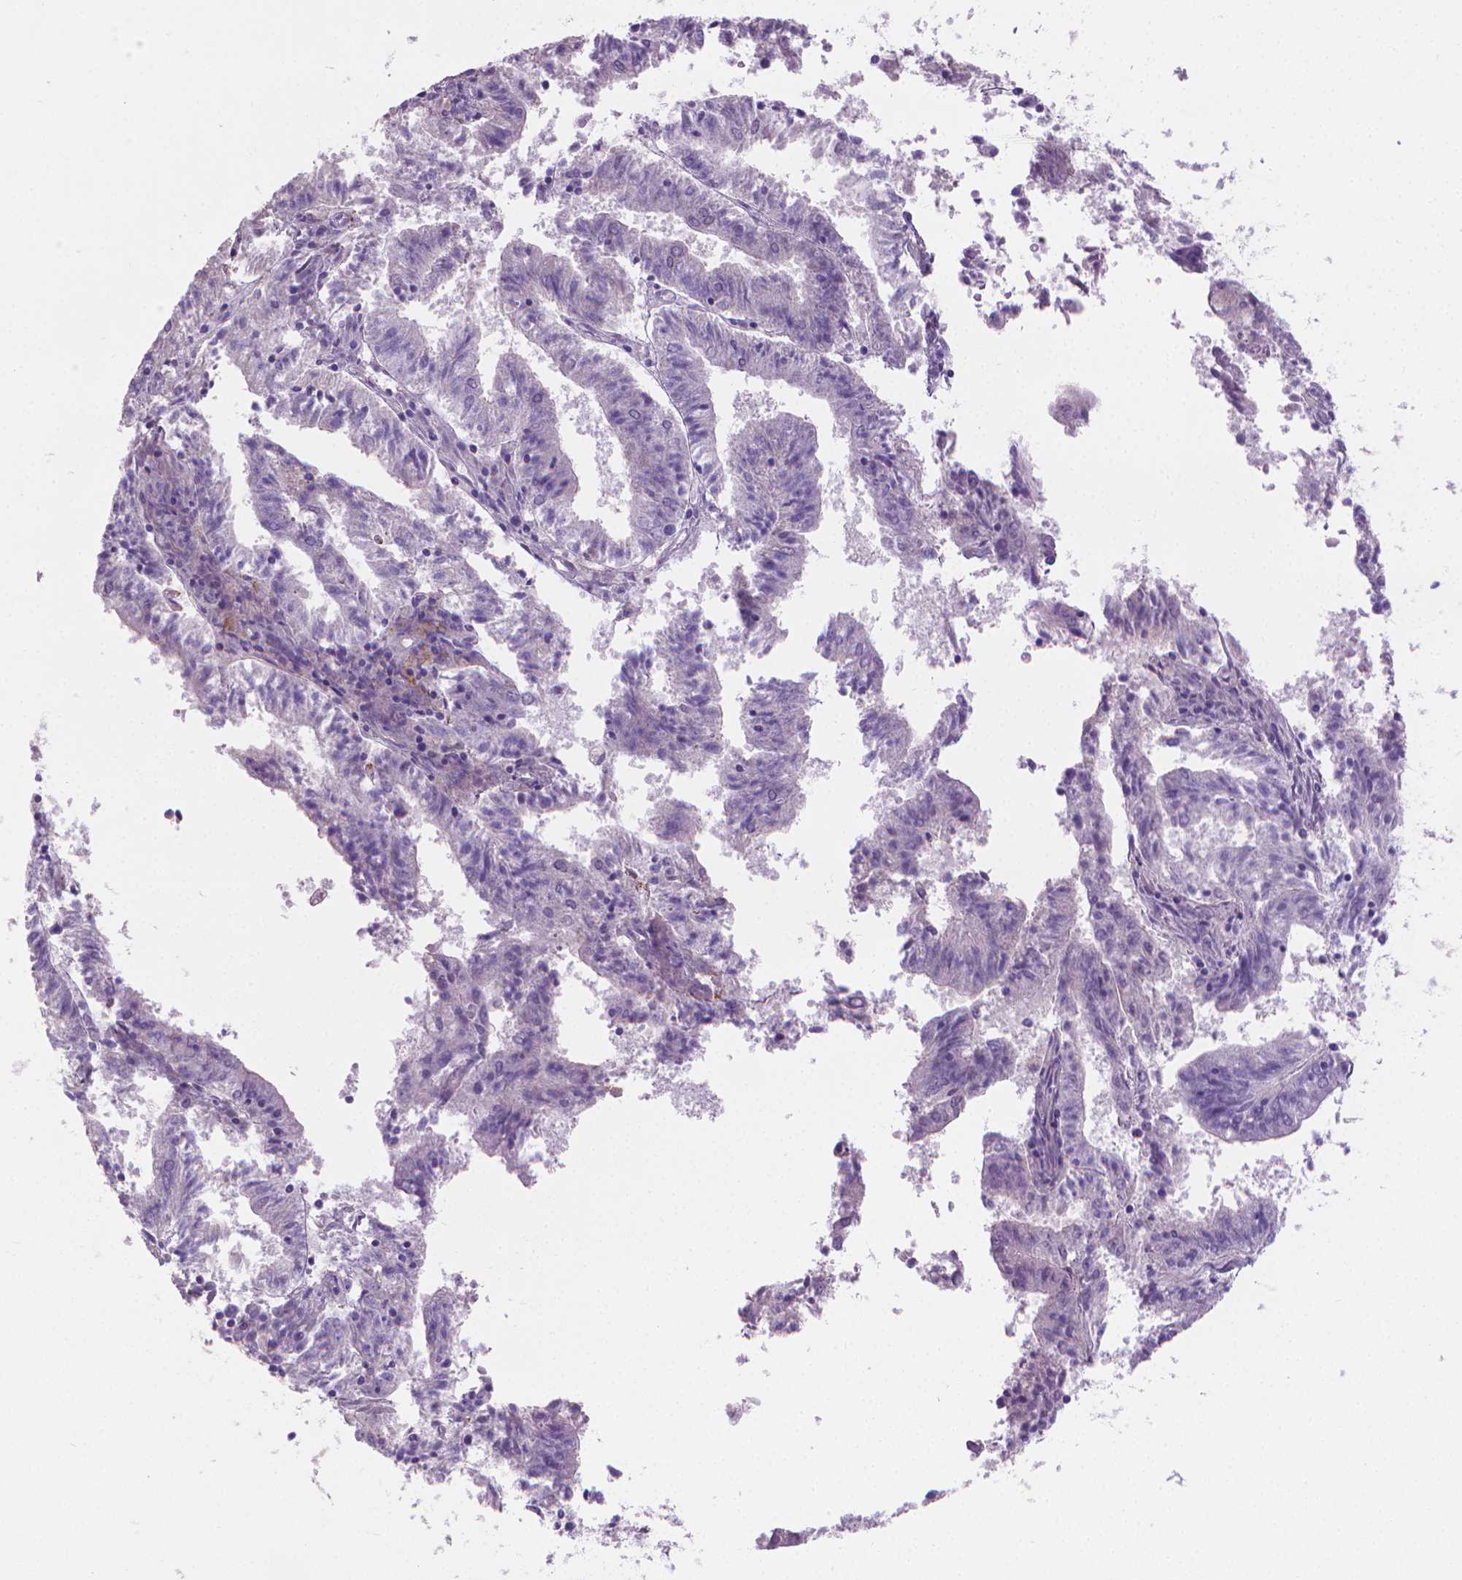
{"staining": {"intensity": "negative", "quantity": "none", "location": "none"}, "tissue": "endometrial cancer", "cell_type": "Tumor cells", "image_type": "cancer", "snomed": [{"axis": "morphology", "description": "Adenocarcinoma, NOS"}, {"axis": "topography", "description": "Endometrium"}], "caption": "Tumor cells are negative for protein expression in human endometrial cancer (adenocarcinoma).", "gene": "GSDMA", "patient": {"sex": "female", "age": 82}}